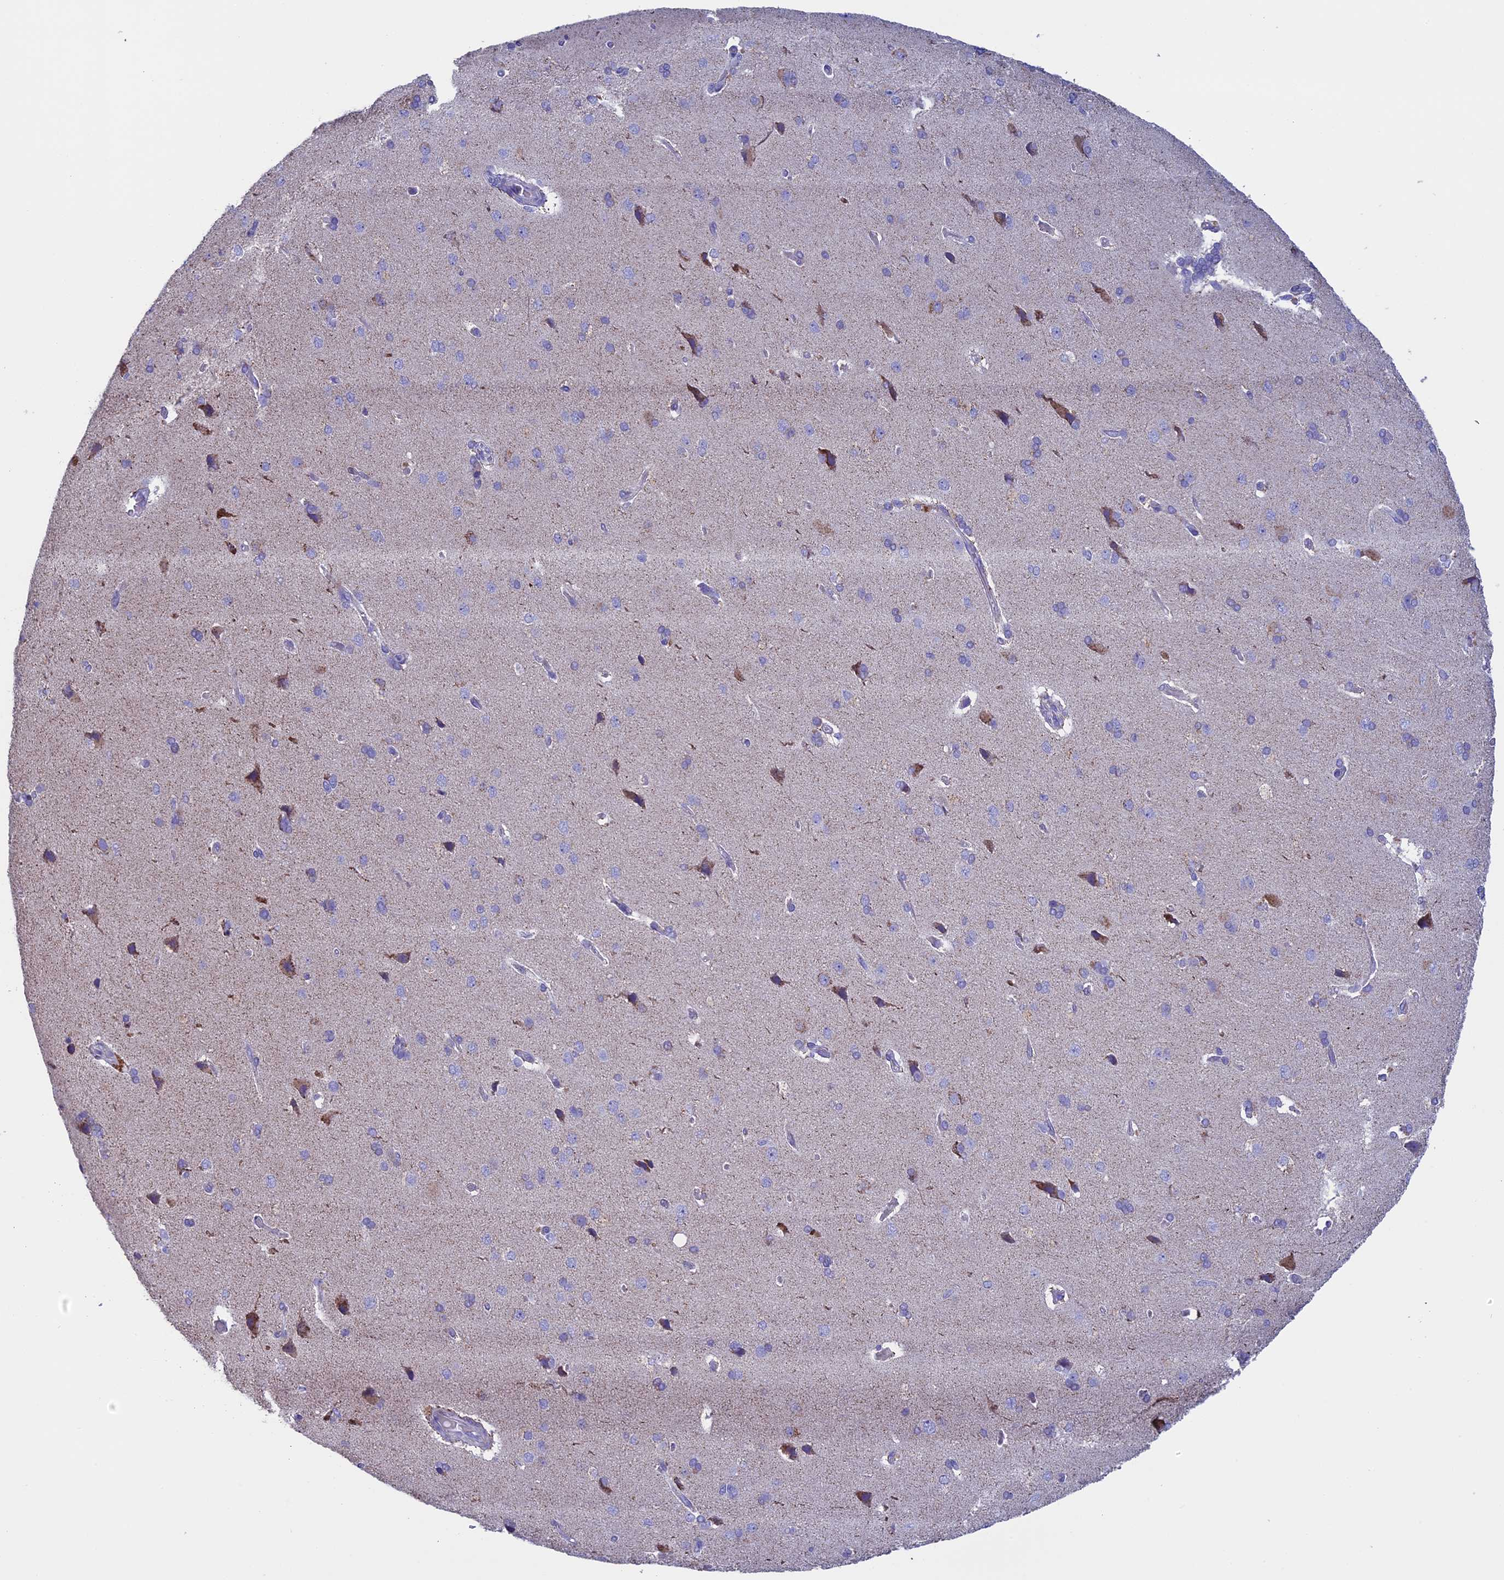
{"staining": {"intensity": "negative", "quantity": "none", "location": "none"}, "tissue": "cerebral cortex", "cell_type": "Endothelial cells", "image_type": "normal", "snomed": [{"axis": "morphology", "description": "Normal tissue, NOS"}, {"axis": "topography", "description": "Cerebral cortex"}], "caption": "IHC image of normal cerebral cortex: cerebral cortex stained with DAB (3,3'-diaminobenzidine) reveals no significant protein staining in endothelial cells. (DAB IHC, high magnification).", "gene": "ZNF563", "patient": {"sex": "male", "age": 62}}